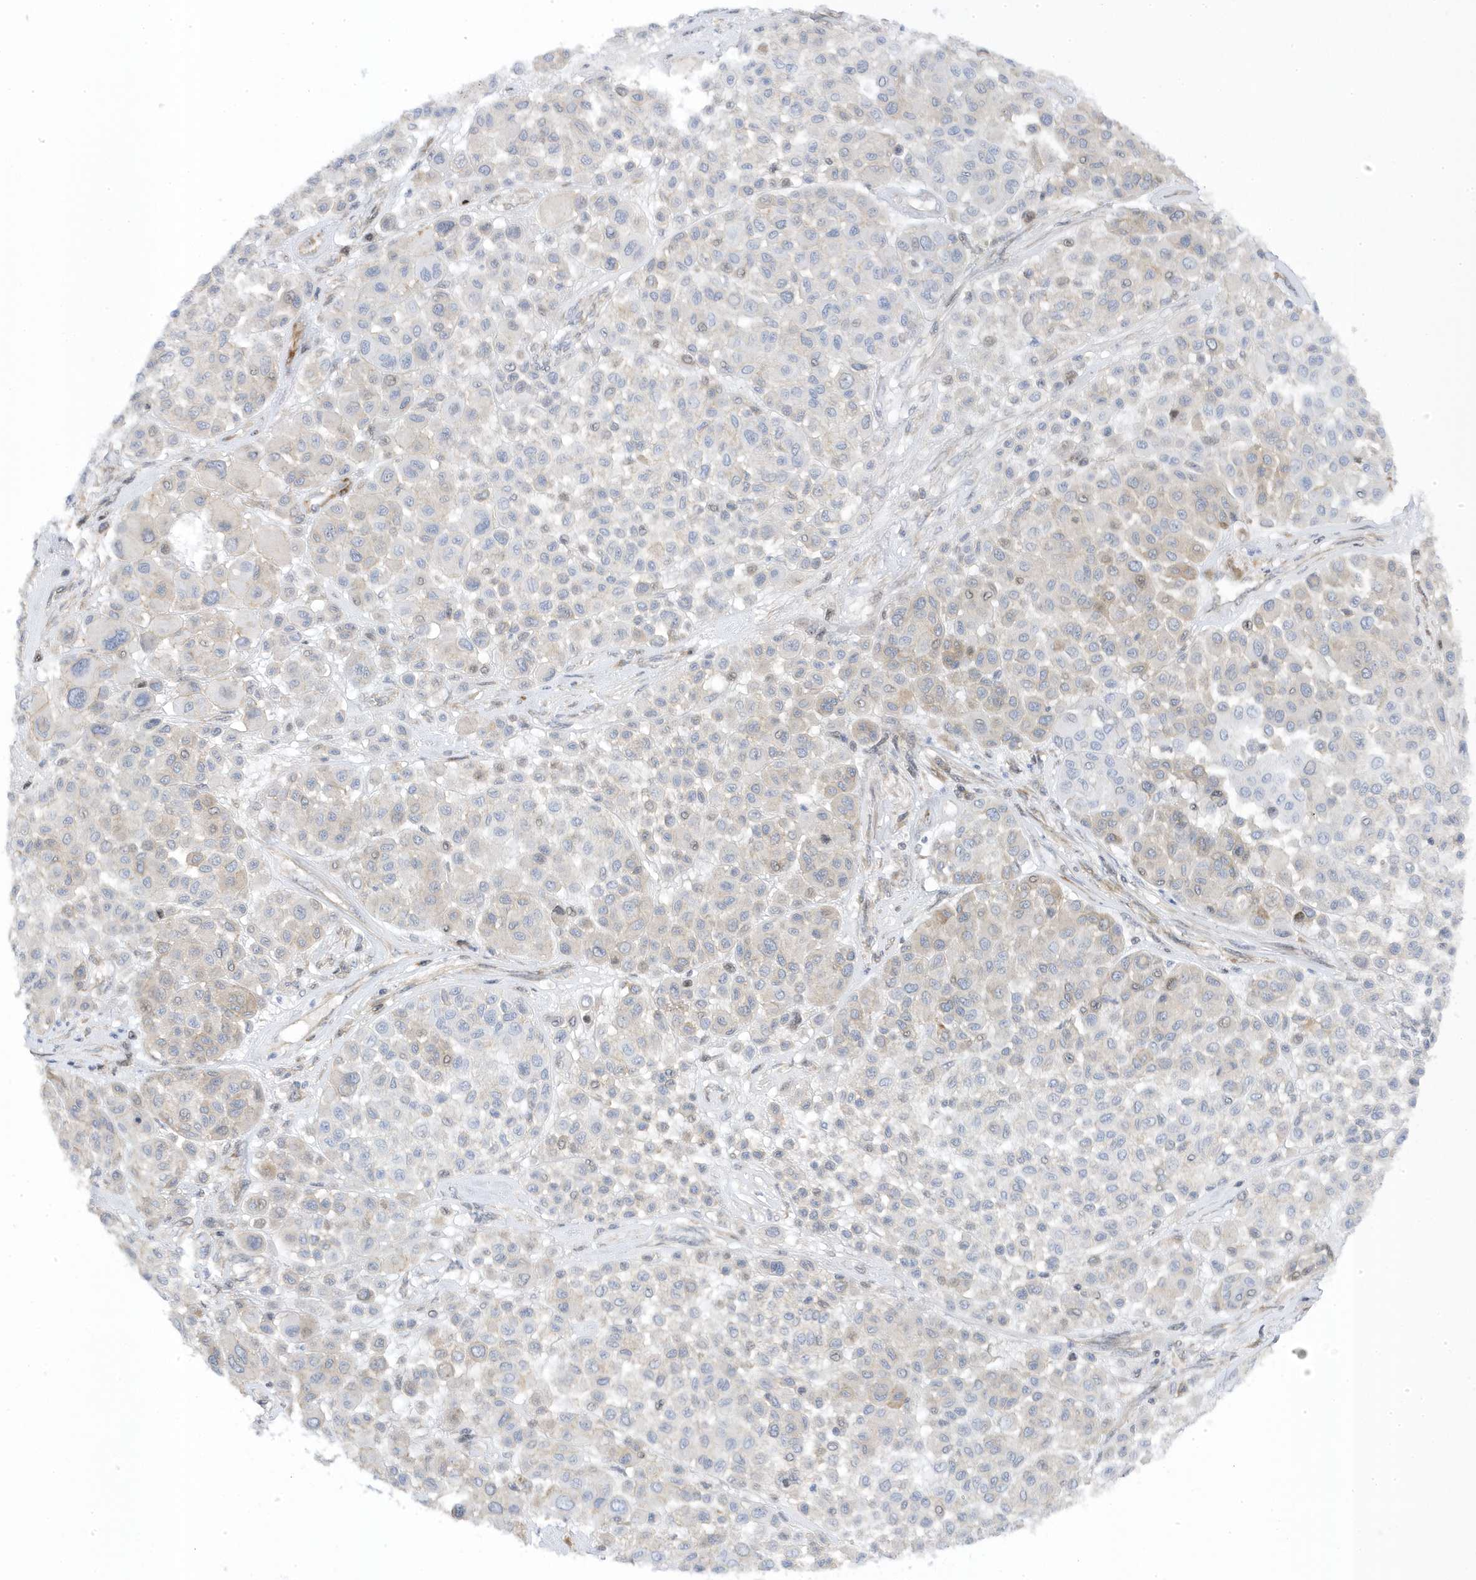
{"staining": {"intensity": "weak", "quantity": "<25%", "location": "cytoplasmic/membranous"}, "tissue": "melanoma", "cell_type": "Tumor cells", "image_type": "cancer", "snomed": [{"axis": "morphology", "description": "Malignant melanoma, Metastatic site"}, {"axis": "topography", "description": "Soft tissue"}], "caption": "Immunohistochemistry (IHC) of malignant melanoma (metastatic site) displays no positivity in tumor cells.", "gene": "MAP7D3", "patient": {"sex": "male", "age": 41}}